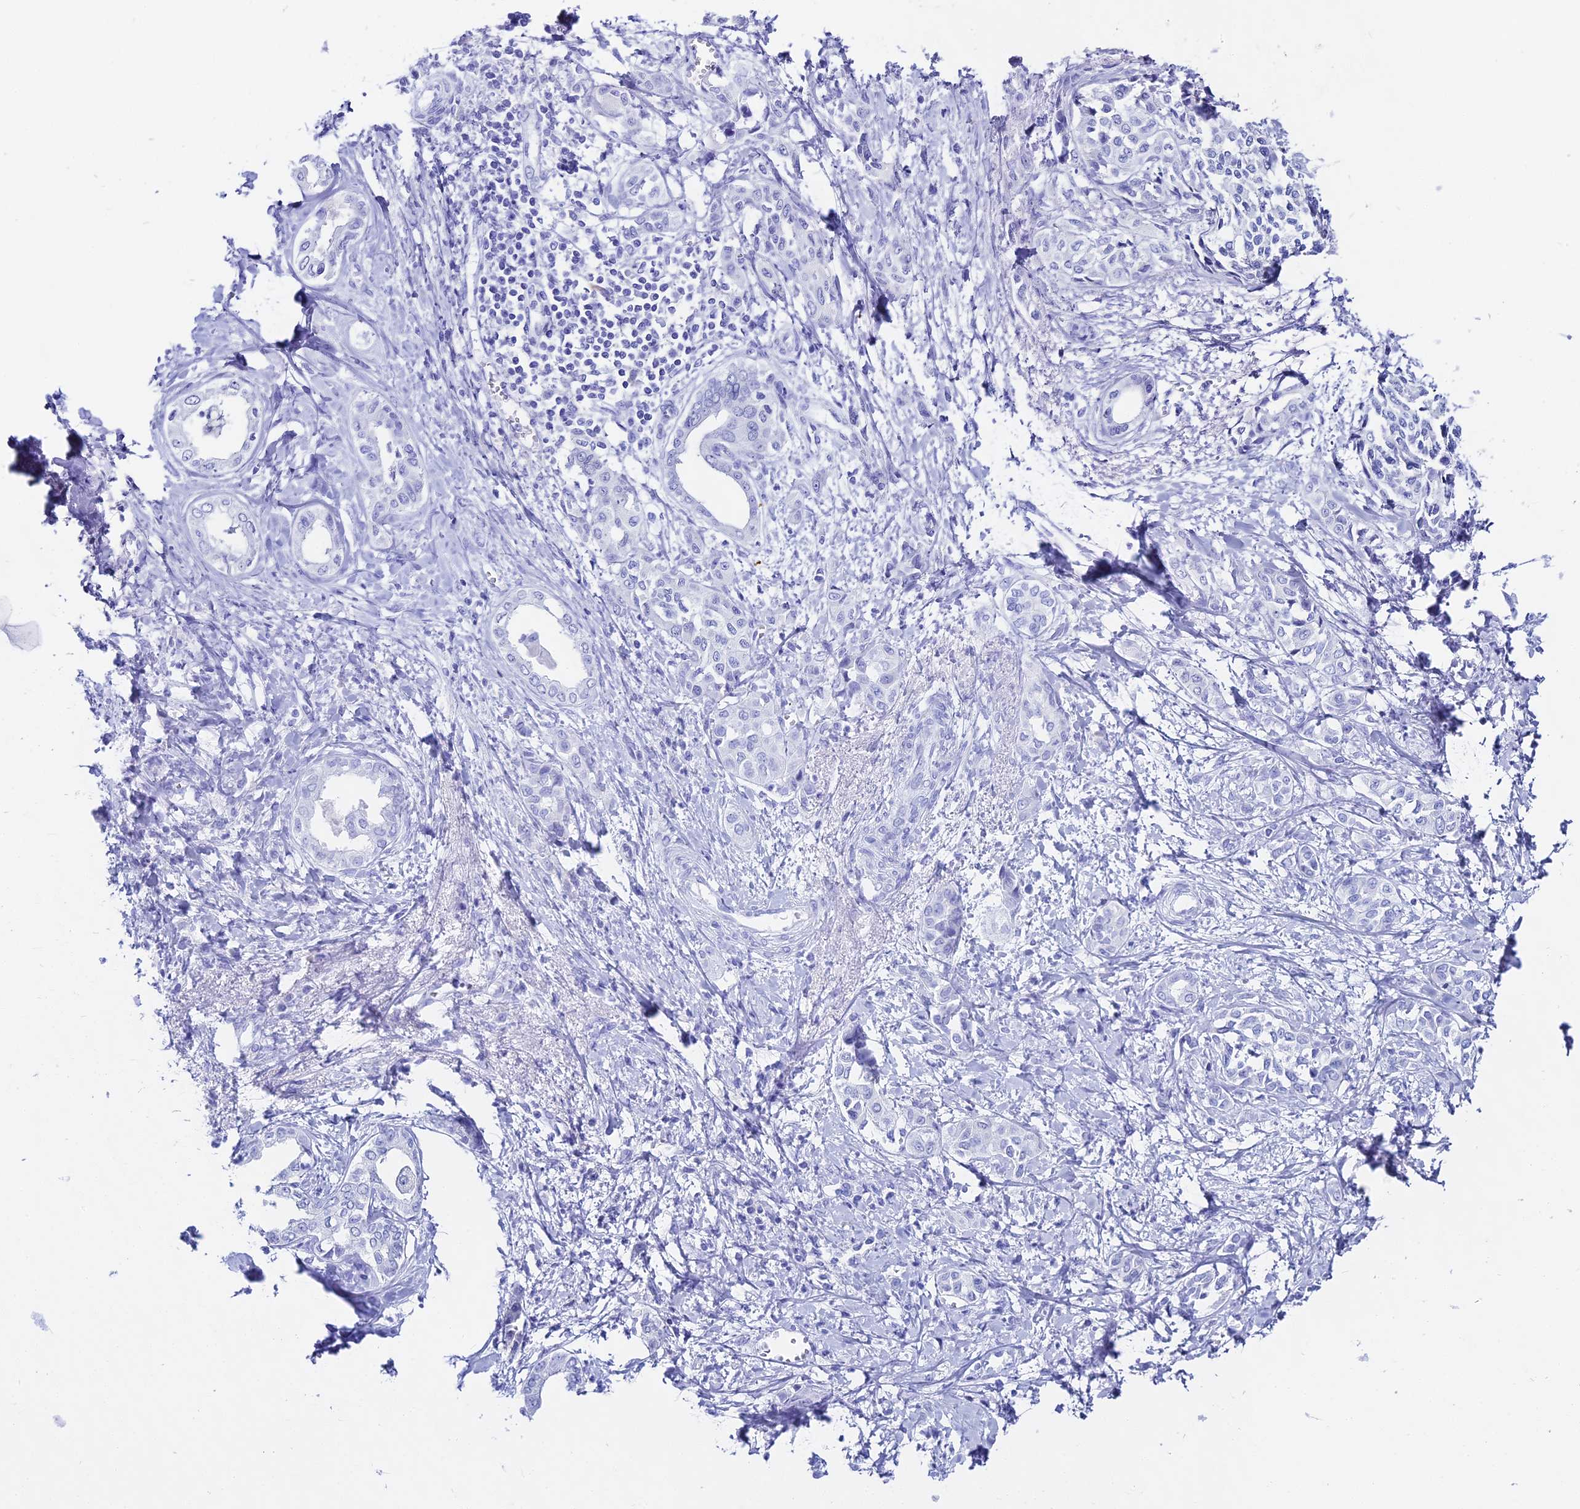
{"staining": {"intensity": "negative", "quantity": "none", "location": "none"}, "tissue": "liver cancer", "cell_type": "Tumor cells", "image_type": "cancer", "snomed": [{"axis": "morphology", "description": "Cholangiocarcinoma"}, {"axis": "topography", "description": "Liver"}], "caption": "Liver cholangiocarcinoma stained for a protein using IHC shows no positivity tumor cells.", "gene": "CGB2", "patient": {"sex": "female", "age": 77}}